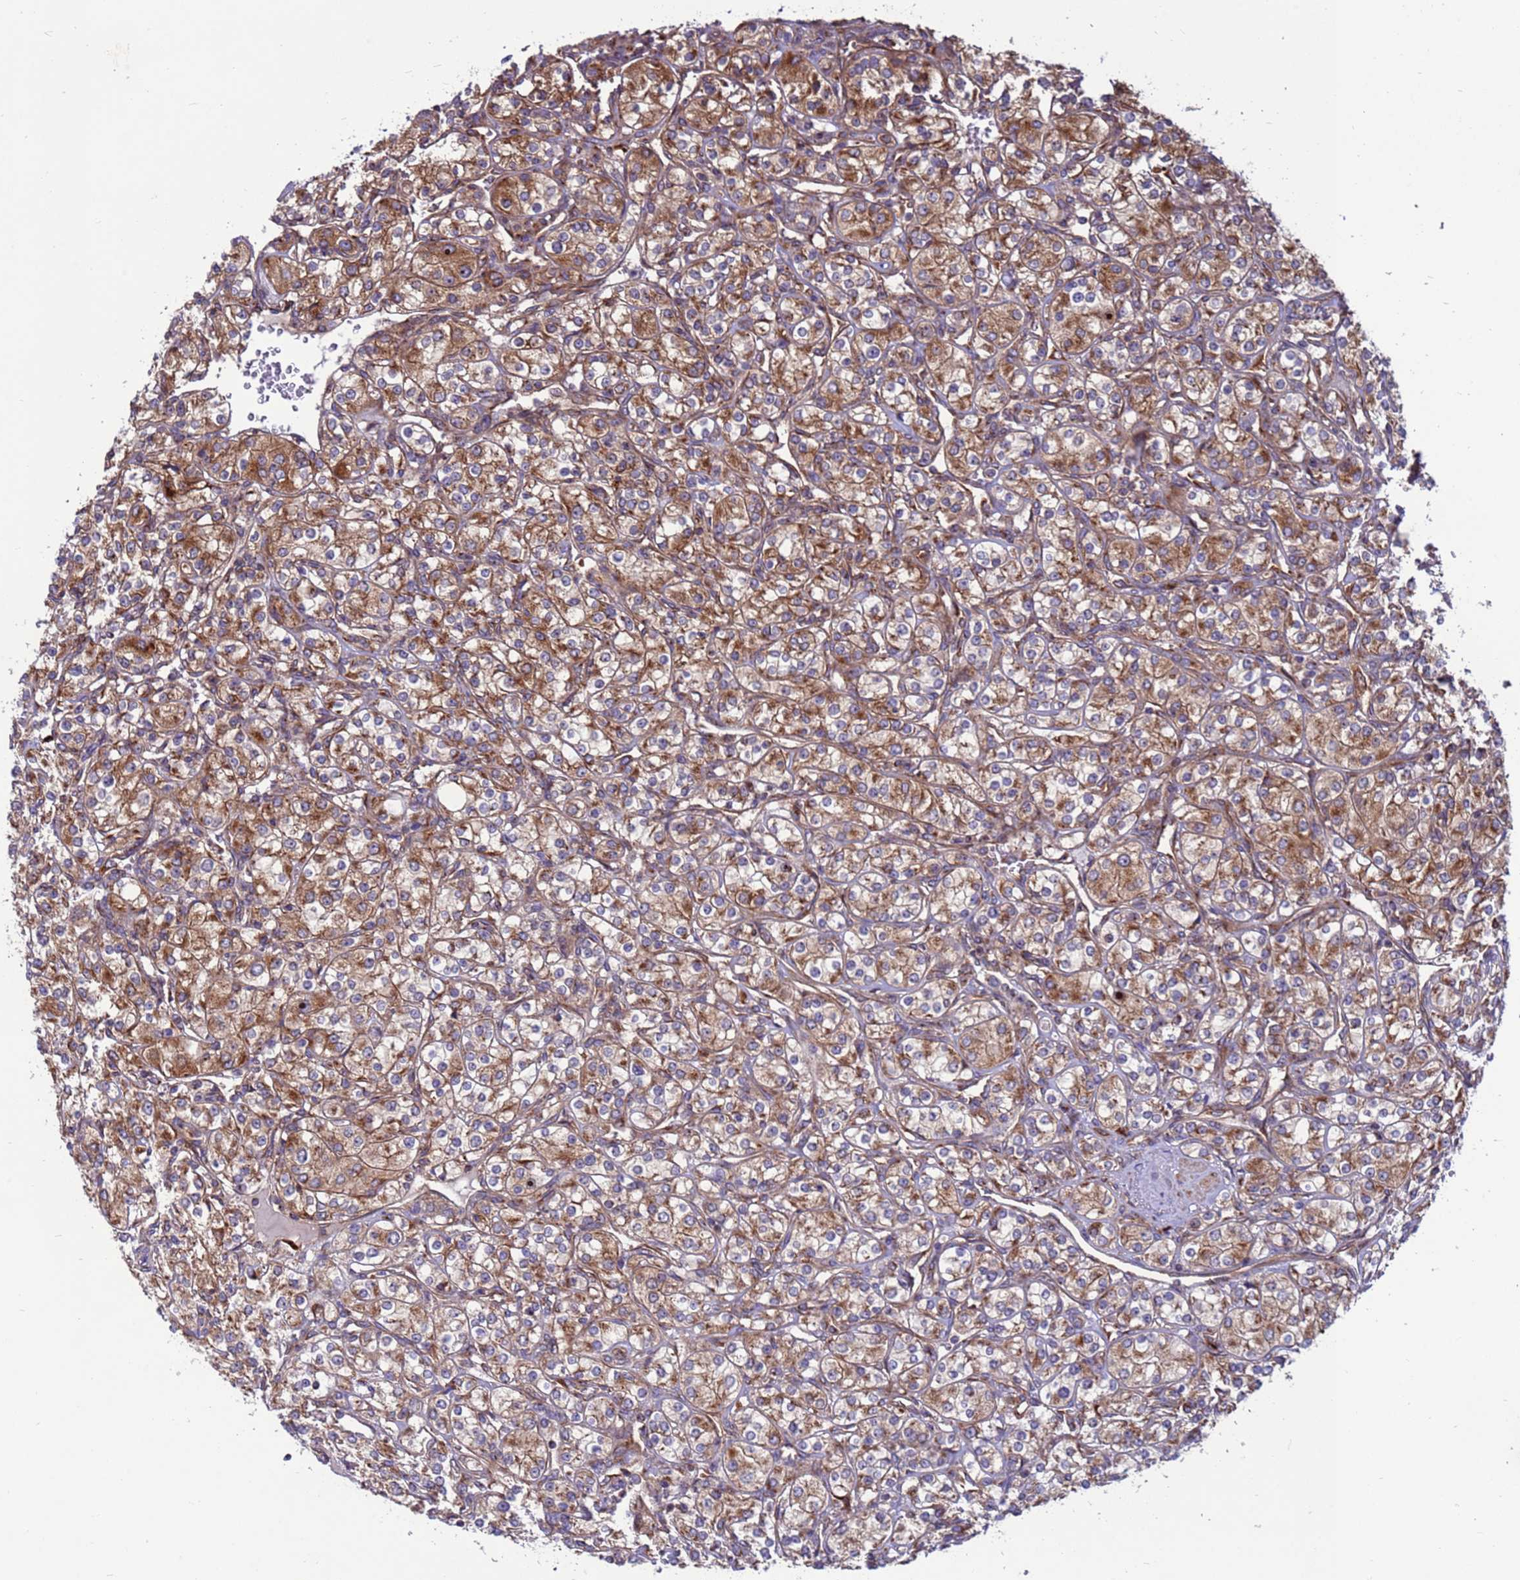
{"staining": {"intensity": "moderate", "quantity": ">75%", "location": "cytoplasmic/membranous"}, "tissue": "renal cancer", "cell_type": "Tumor cells", "image_type": "cancer", "snomed": [{"axis": "morphology", "description": "Adenocarcinoma, NOS"}, {"axis": "topography", "description": "Kidney"}], "caption": "Immunohistochemistry image of neoplastic tissue: human renal cancer (adenocarcinoma) stained using immunohistochemistry (IHC) reveals medium levels of moderate protein expression localized specifically in the cytoplasmic/membranous of tumor cells, appearing as a cytoplasmic/membranous brown color.", "gene": "ZC3HAV1", "patient": {"sex": "male", "age": 77}}